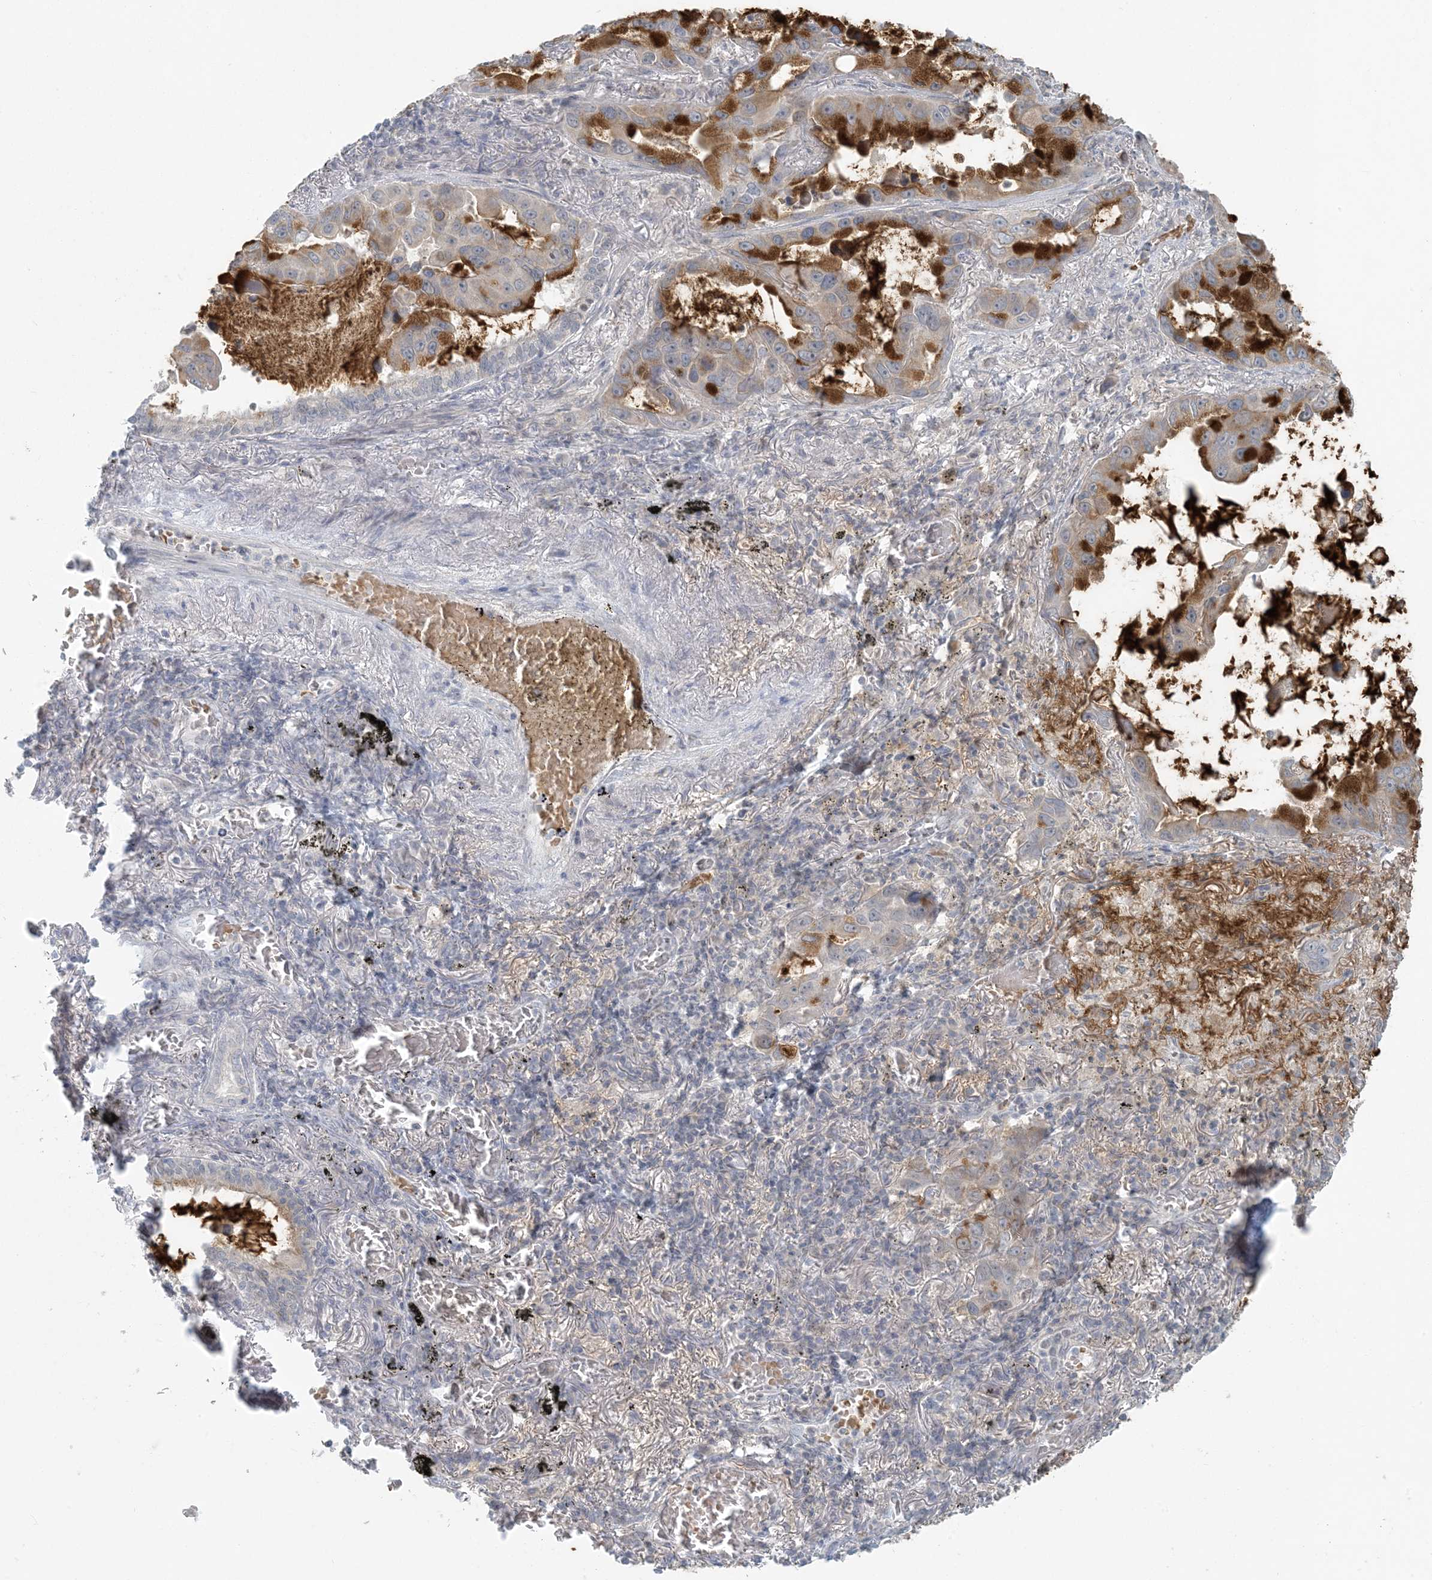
{"staining": {"intensity": "moderate", "quantity": "25%-75%", "location": "cytoplasmic/membranous"}, "tissue": "lung cancer", "cell_type": "Tumor cells", "image_type": "cancer", "snomed": [{"axis": "morphology", "description": "Adenocarcinoma, NOS"}, {"axis": "topography", "description": "Lung"}], "caption": "Human lung cancer stained with a brown dye exhibits moderate cytoplasmic/membranous positive positivity in about 25%-75% of tumor cells.", "gene": "CTDNEP1", "patient": {"sex": "male", "age": 64}}